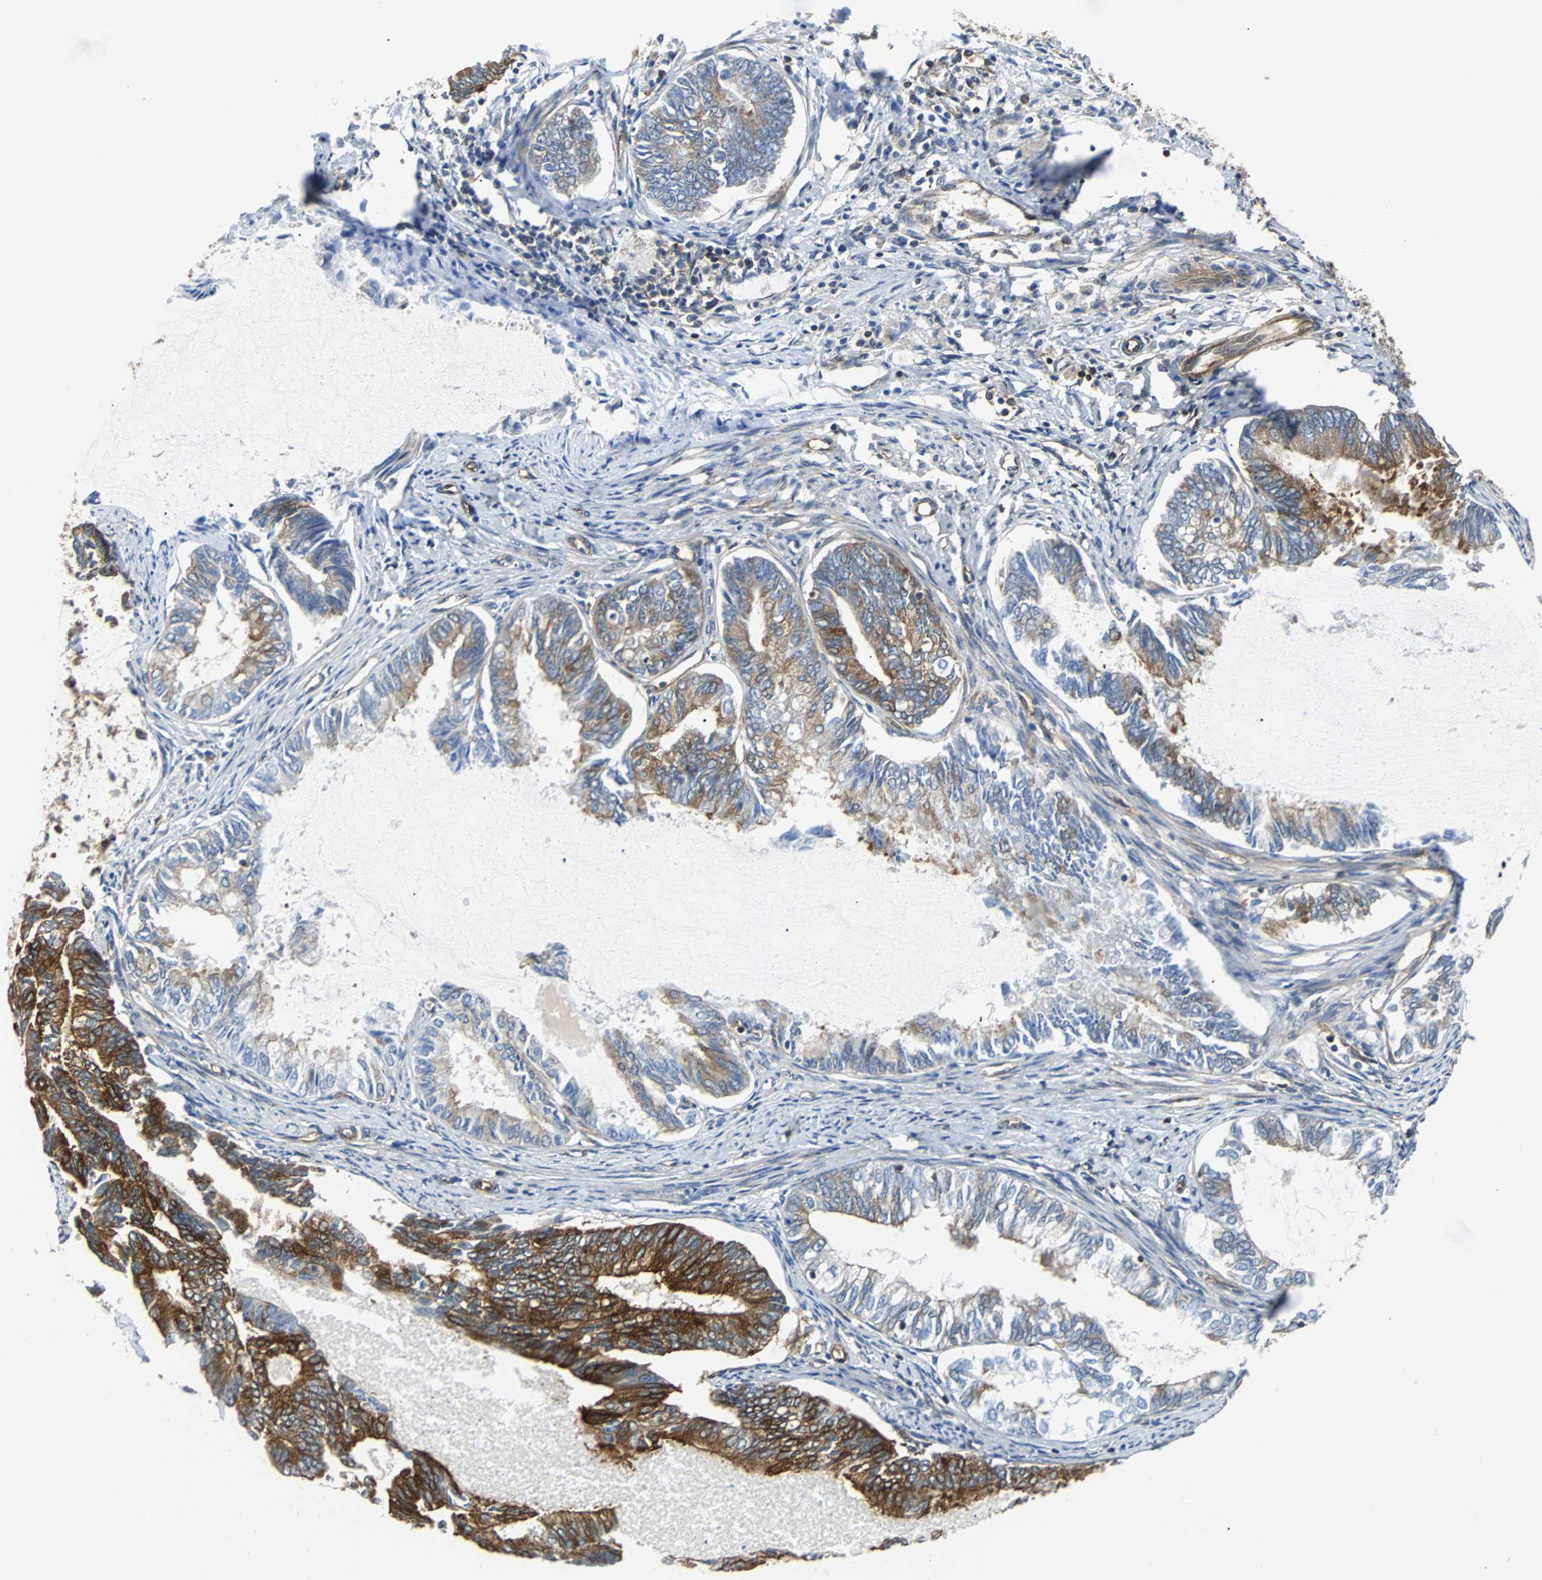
{"staining": {"intensity": "strong", "quantity": "25%-75%", "location": "cytoplasmic/membranous"}, "tissue": "endometrial cancer", "cell_type": "Tumor cells", "image_type": "cancer", "snomed": [{"axis": "morphology", "description": "Adenocarcinoma, NOS"}, {"axis": "topography", "description": "Endometrium"}], "caption": "Immunohistochemistry (IHC) staining of endometrial adenocarcinoma, which reveals high levels of strong cytoplasmic/membranous positivity in approximately 25%-75% of tumor cells indicating strong cytoplasmic/membranous protein expression. The staining was performed using DAB (3,3'-diaminobenzidine) (brown) for protein detection and nuclei were counterstained in hematoxylin (blue).", "gene": "RELA", "patient": {"sex": "female", "age": 86}}